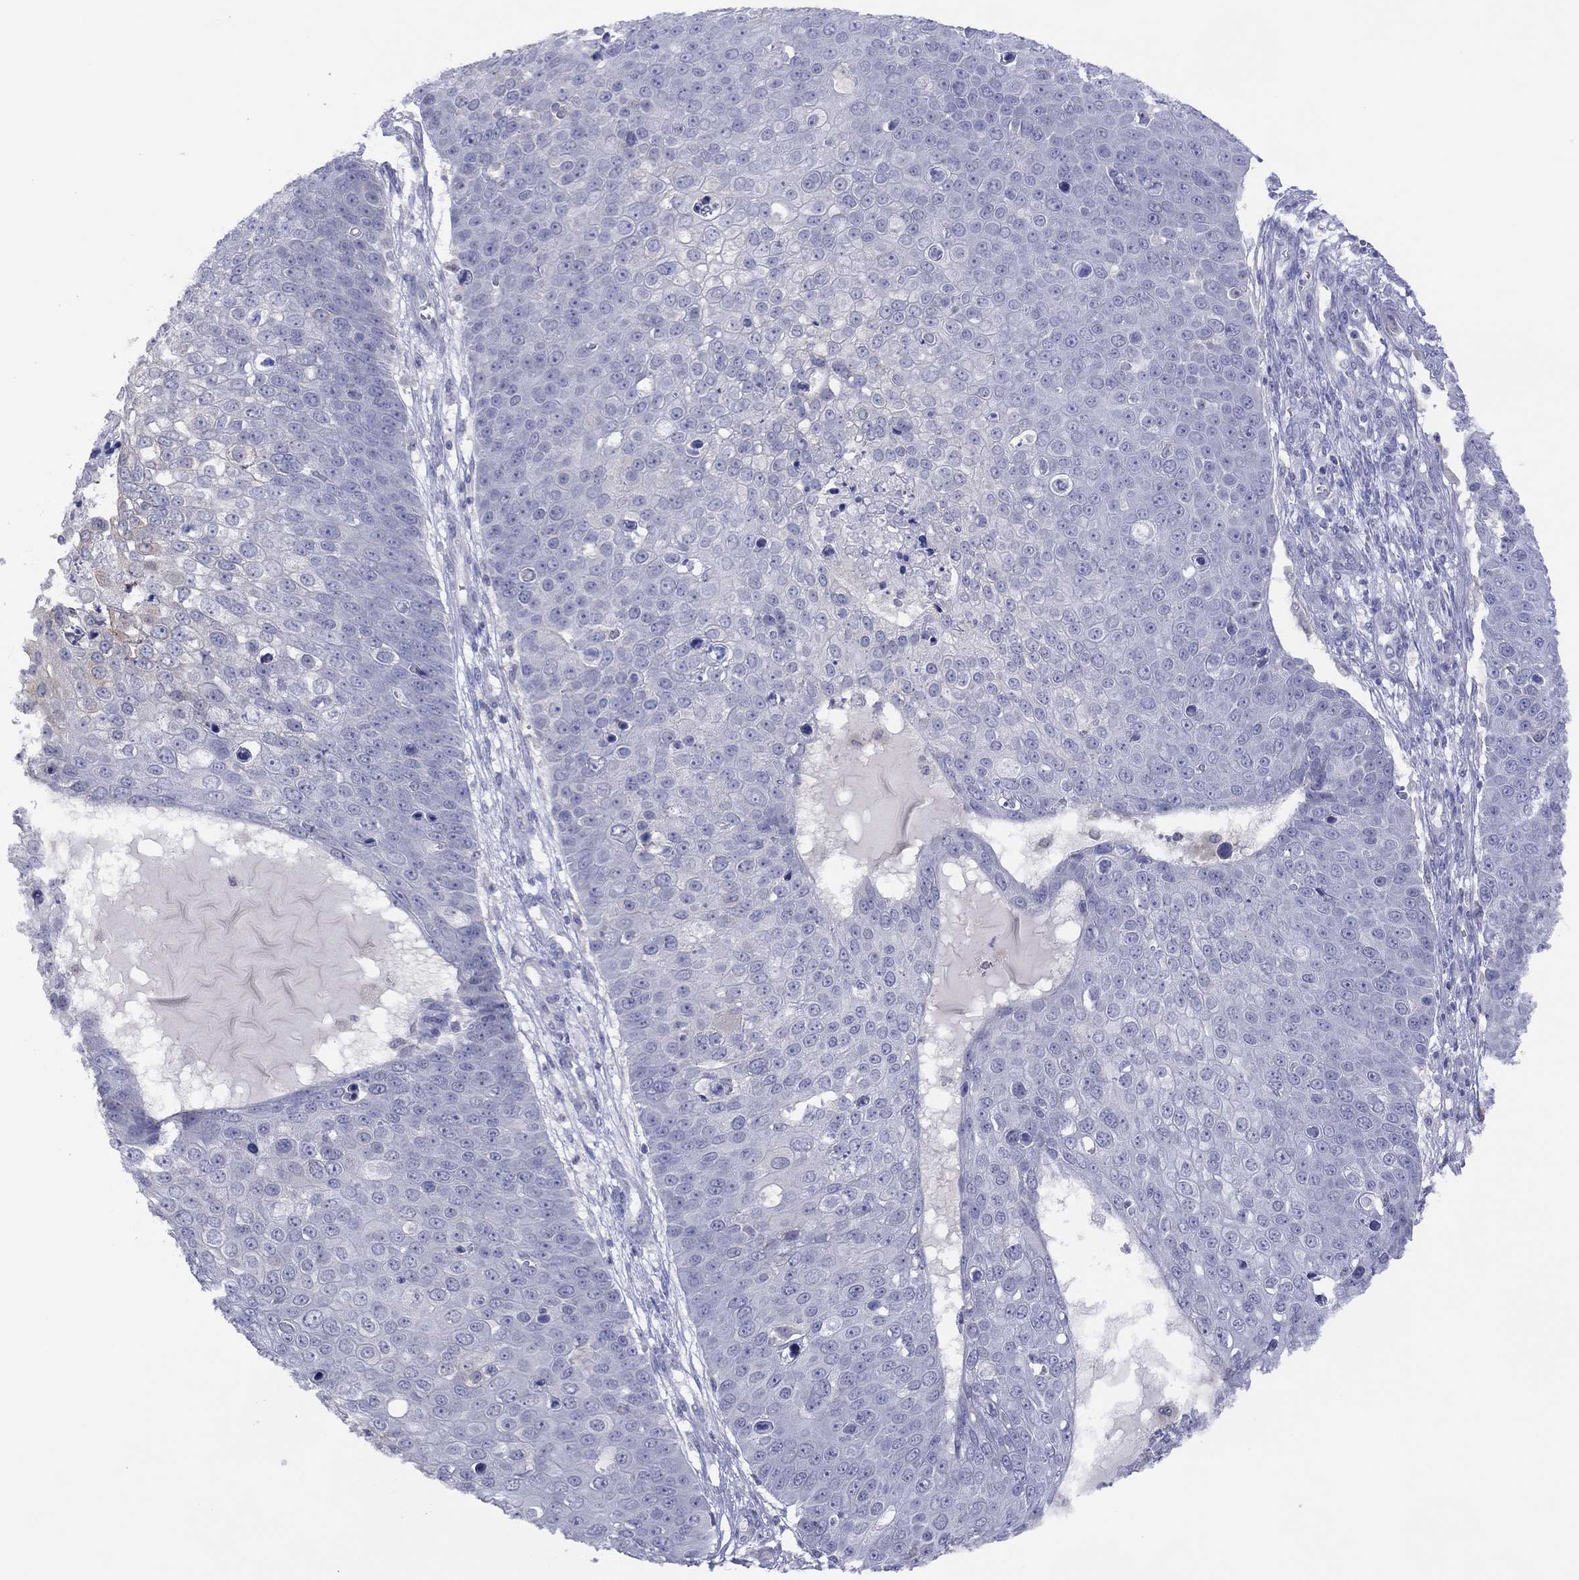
{"staining": {"intensity": "negative", "quantity": "none", "location": "none"}, "tissue": "skin cancer", "cell_type": "Tumor cells", "image_type": "cancer", "snomed": [{"axis": "morphology", "description": "Squamous cell carcinoma, NOS"}, {"axis": "topography", "description": "Skin"}], "caption": "Tumor cells are negative for brown protein staining in skin cancer (squamous cell carcinoma). (Immunohistochemistry, brightfield microscopy, high magnification).", "gene": "CYP2B6", "patient": {"sex": "male", "age": 71}}